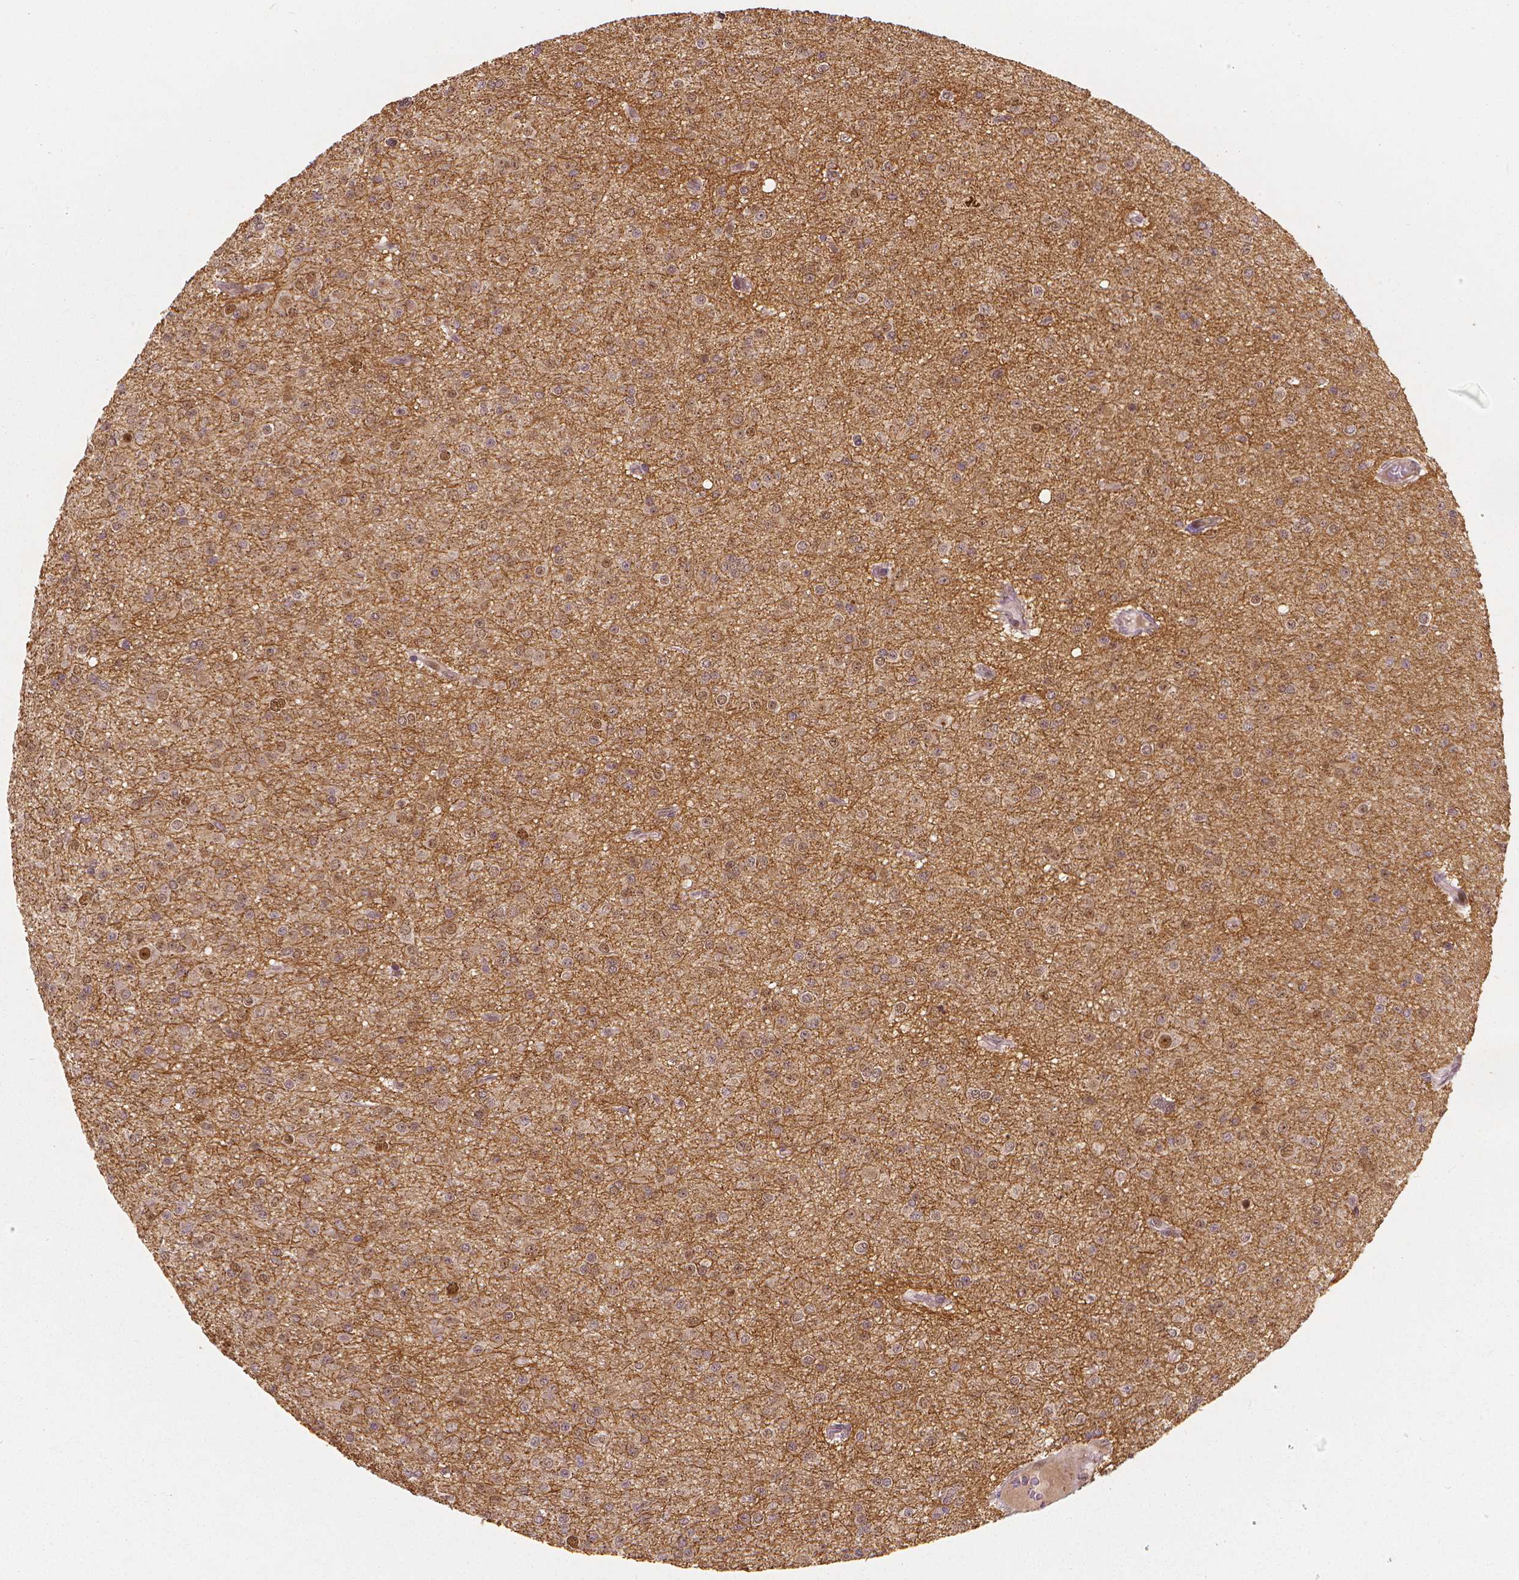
{"staining": {"intensity": "negative", "quantity": "none", "location": "none"}, "tissue": "glioma", "cell_type": "Tumor cells", "image_type": "cancer", "snomed": [{"axis": "morphology", "description": "Glioma, malignant, Low grade"}, {"axis": "topography", "description": "Brain"}], "caption": "This micrograph is of glioma stained with immunohistochemistry to label a protein in brown with the nuclei are counter-stained blue. There is no positivity in tumor cells.", "gene": "NSD2", "patient": {"sex": "male", "age": 27}}